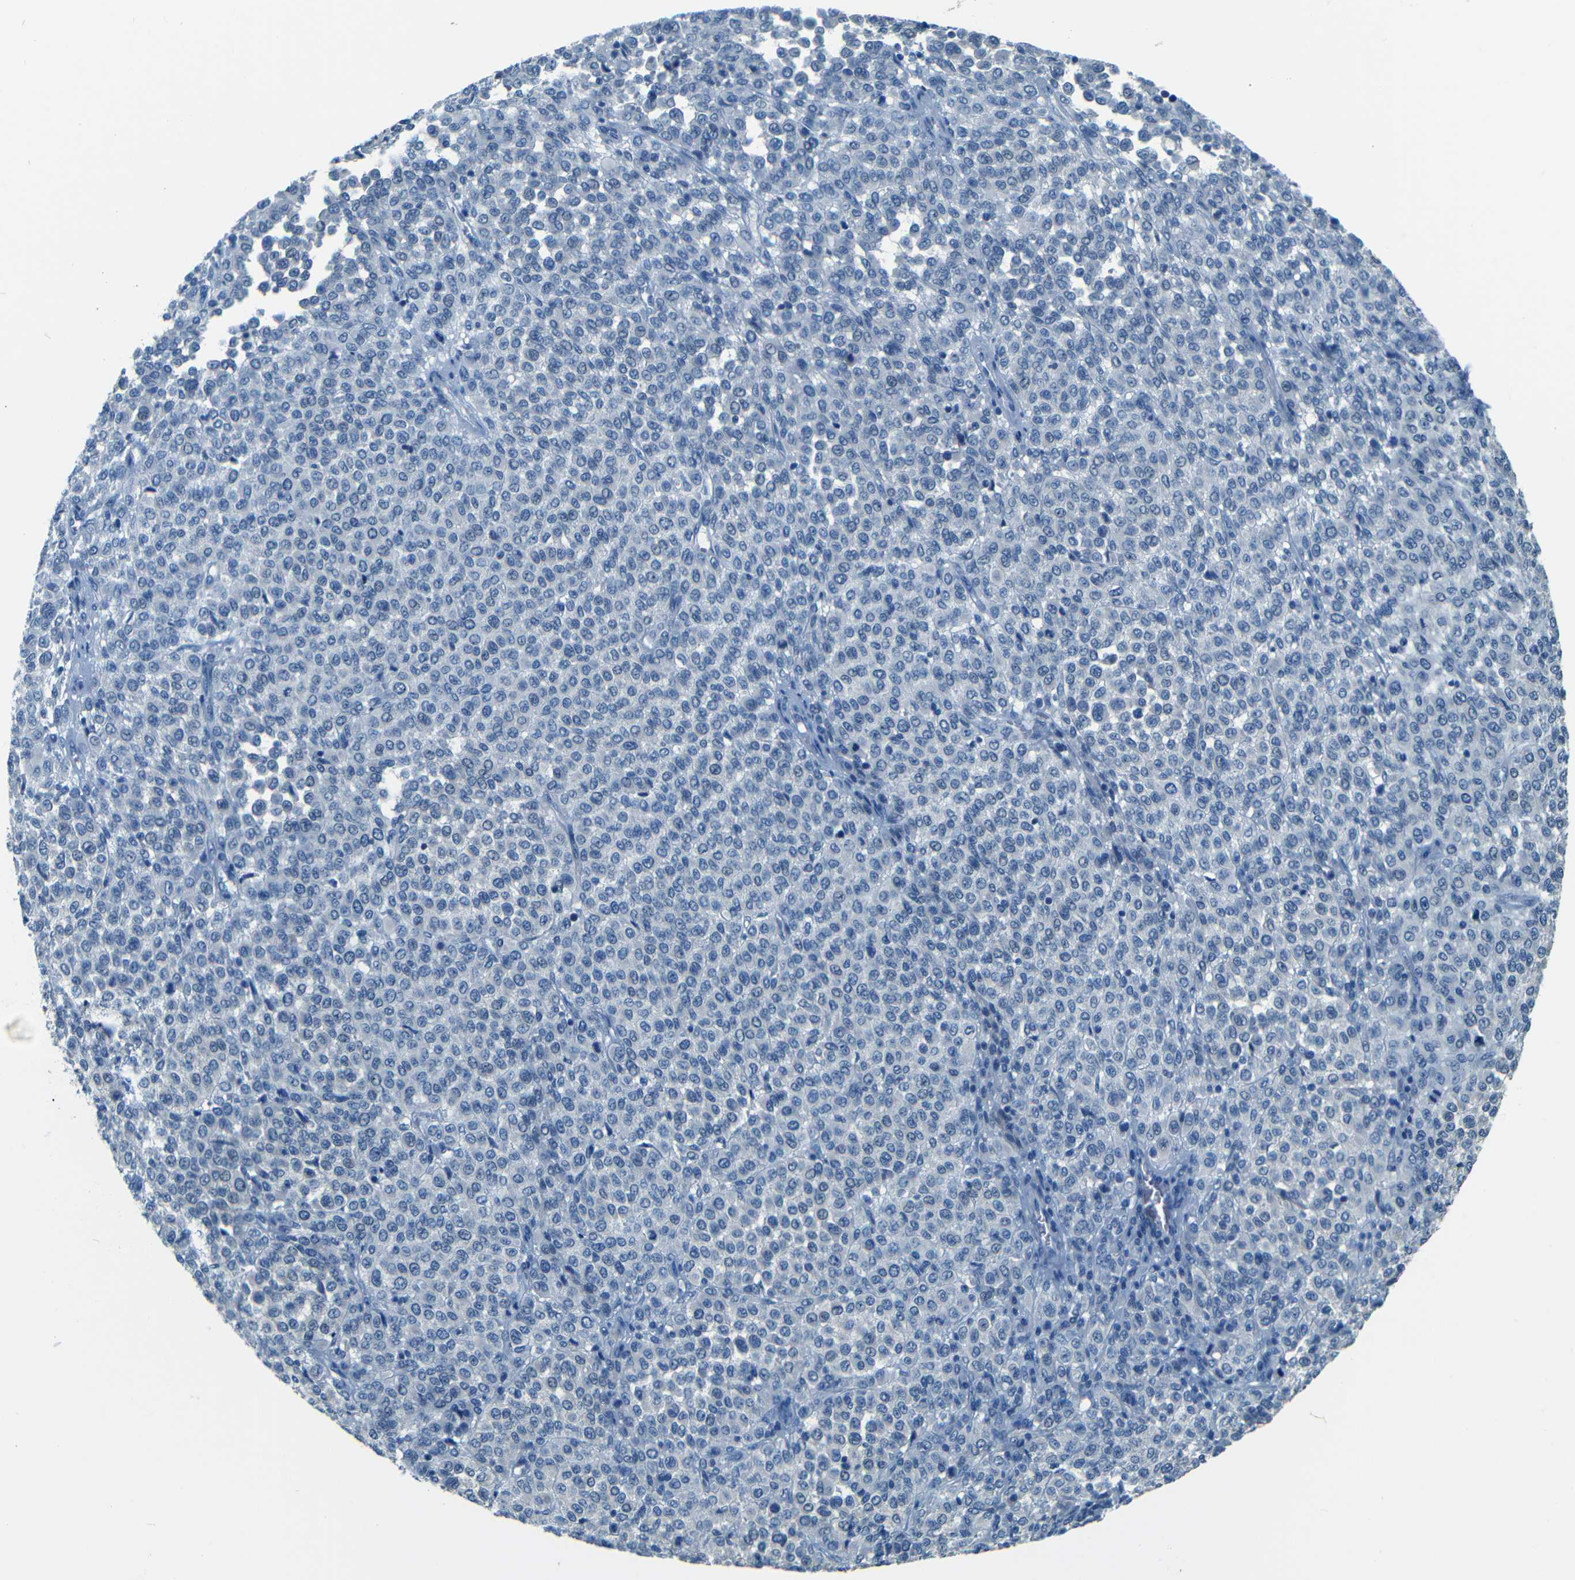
{"staining": {"intensity": "negative", "quantity": "none", "location": "none"}, "tissue": "melanoma", "cell_type": "Tumor cells", "image_type": "cancer", "snomed": [{"axis": "morphology", "description": "Malignant melanoma, Metastatic site"}, {"axis": "topography", "description": "Pancreas"}], "caption": "IHC histopathology image of human malignant melanoma (metastatic site) stained for a protein (brown), which shows no staining in tumor cells.", "gene": "ZMAT1", "patient": {"sex": "female", "age": 30}}